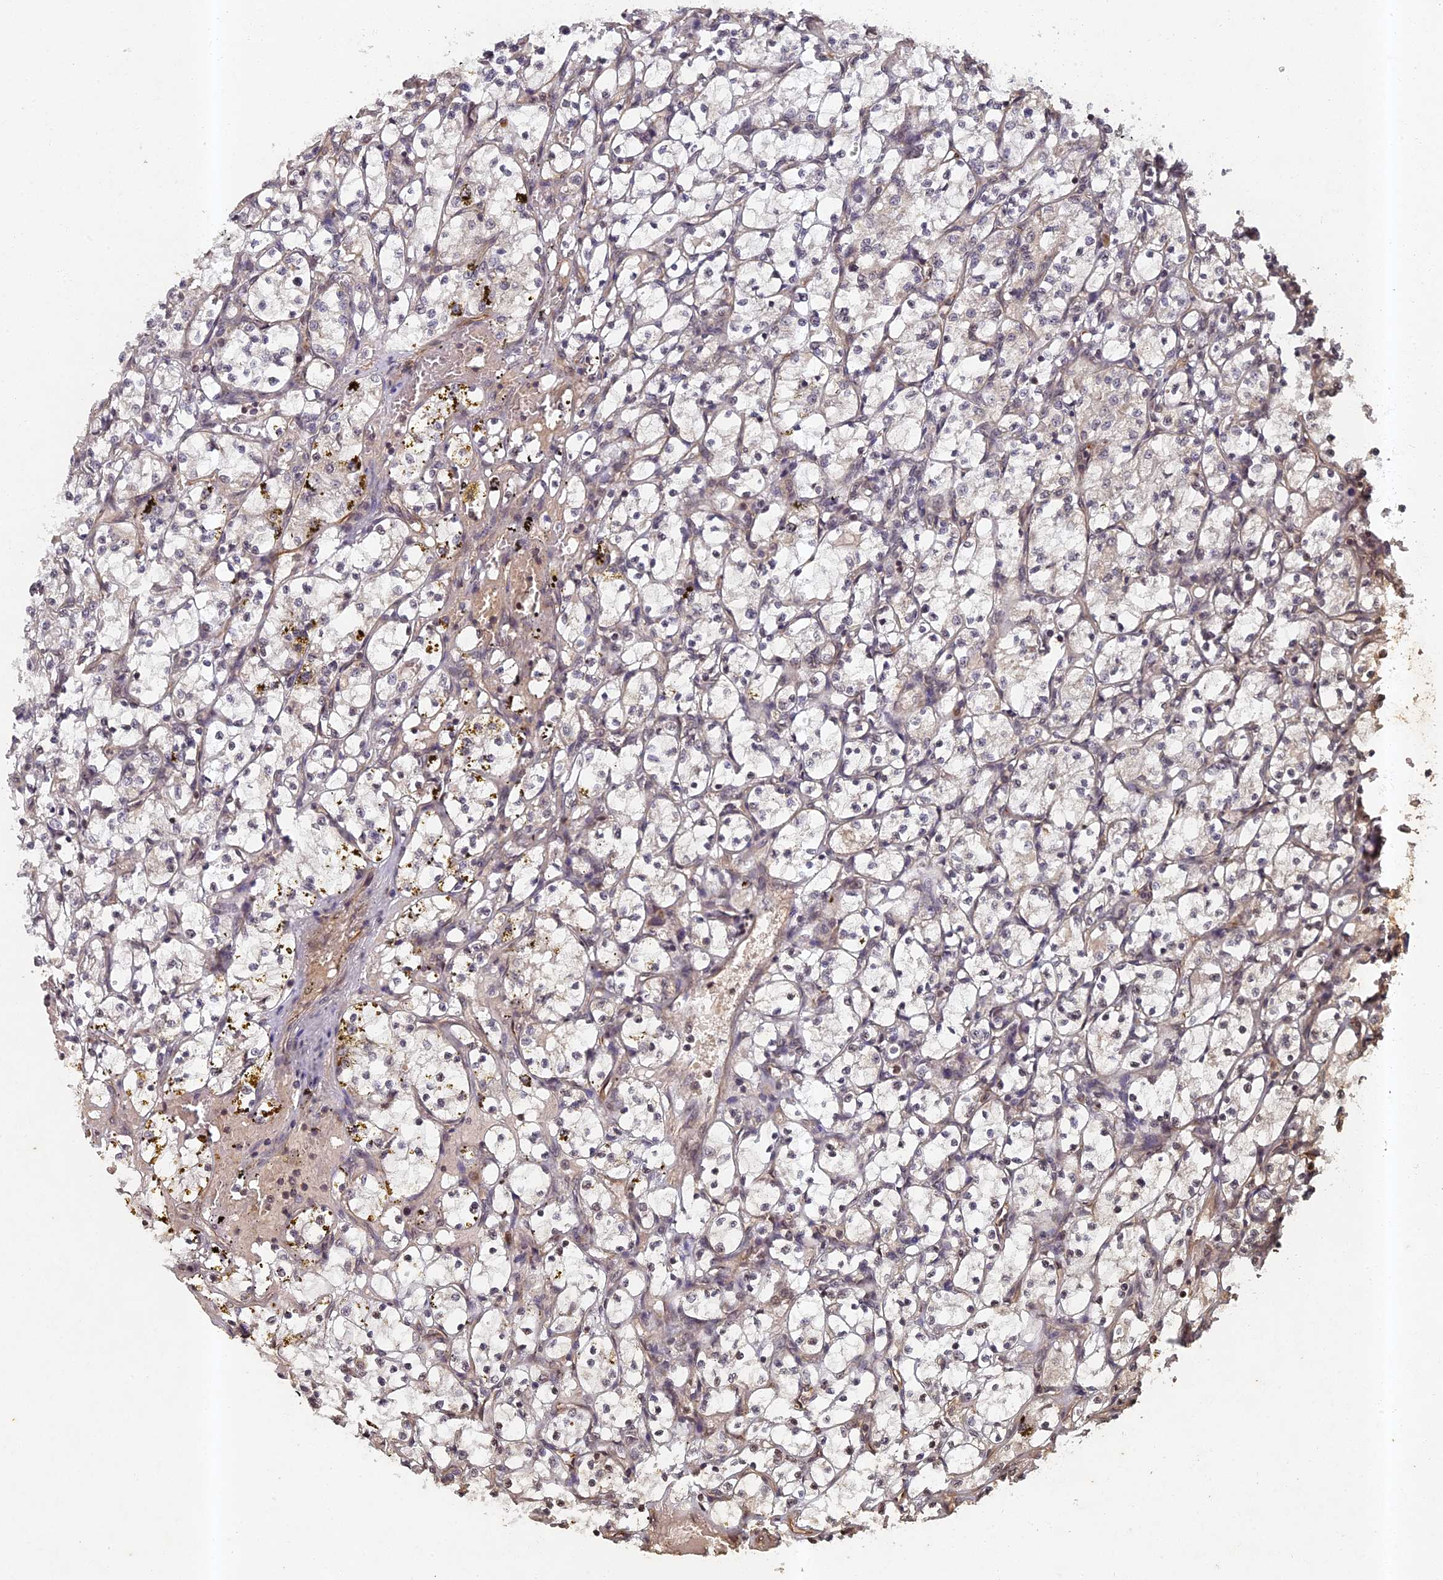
{"staining": {"intensity": "weak", "quantity": "<25%", "location": "cytoplasmic/membranous"}, "tissue": "renal cancer", "cell_type": "Tumor cells", "image_type": "cancer", "snomed": [{"axis": "morphology", "description": "Adenocarcinoma, NOS"}, {"axis": "topography", "description": "Kidney"}], "caption": "This is an immunohistochemistry image of human renal cancer. There is no positivity in tumor cells.", "gene": "ABCB10", "patient": {"sex": "female", "age": 69}}